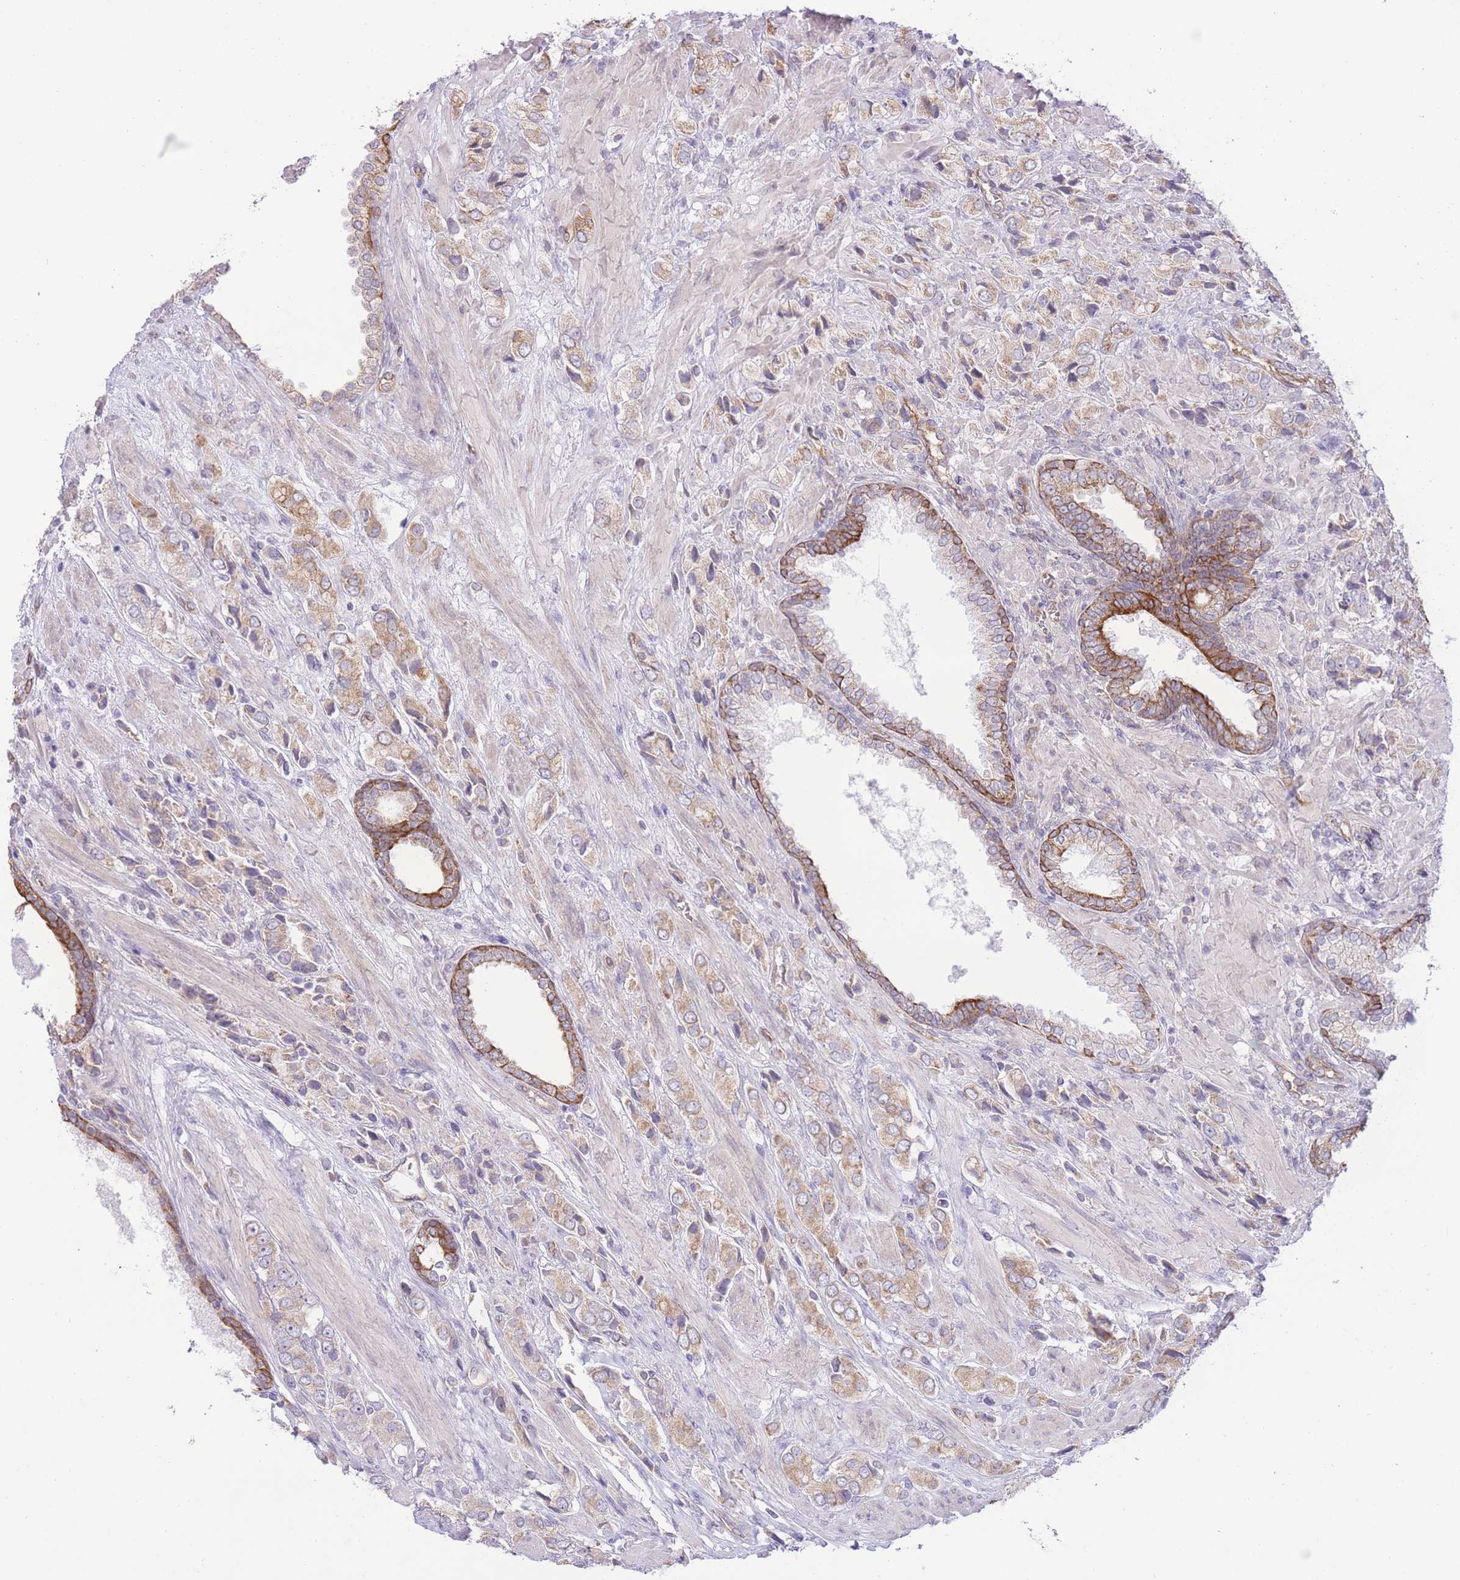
{"staining": {"intensity": "weak", "quantity": ">75%", "location": "cytoplasmic/membranous"}, "tissue": "prostate cancer", "cell_type": "Tumor cells", "image_type": "cancer", "snomed": [{"axis": "morphology", "description": "Adenocarcinoma, High grade"}, {"axis": "topography", "description": "Prostate and seminal vesicle, NOS"}], "caption": "IHC staining of prostate cancer, which reveals low levels of weak cytoplasmic/membranous staining in about >75% of tumor cells indicating weak cytoplasmic/membranous protein expression. The staining was performed using DAB (3,3'-diaminobenzidine) (brown) for protein detection and nuclei were counterstained in hematoxylin (blue).", "gene": "MRPS31", "patient": {"sex": "male", "age": 64}}